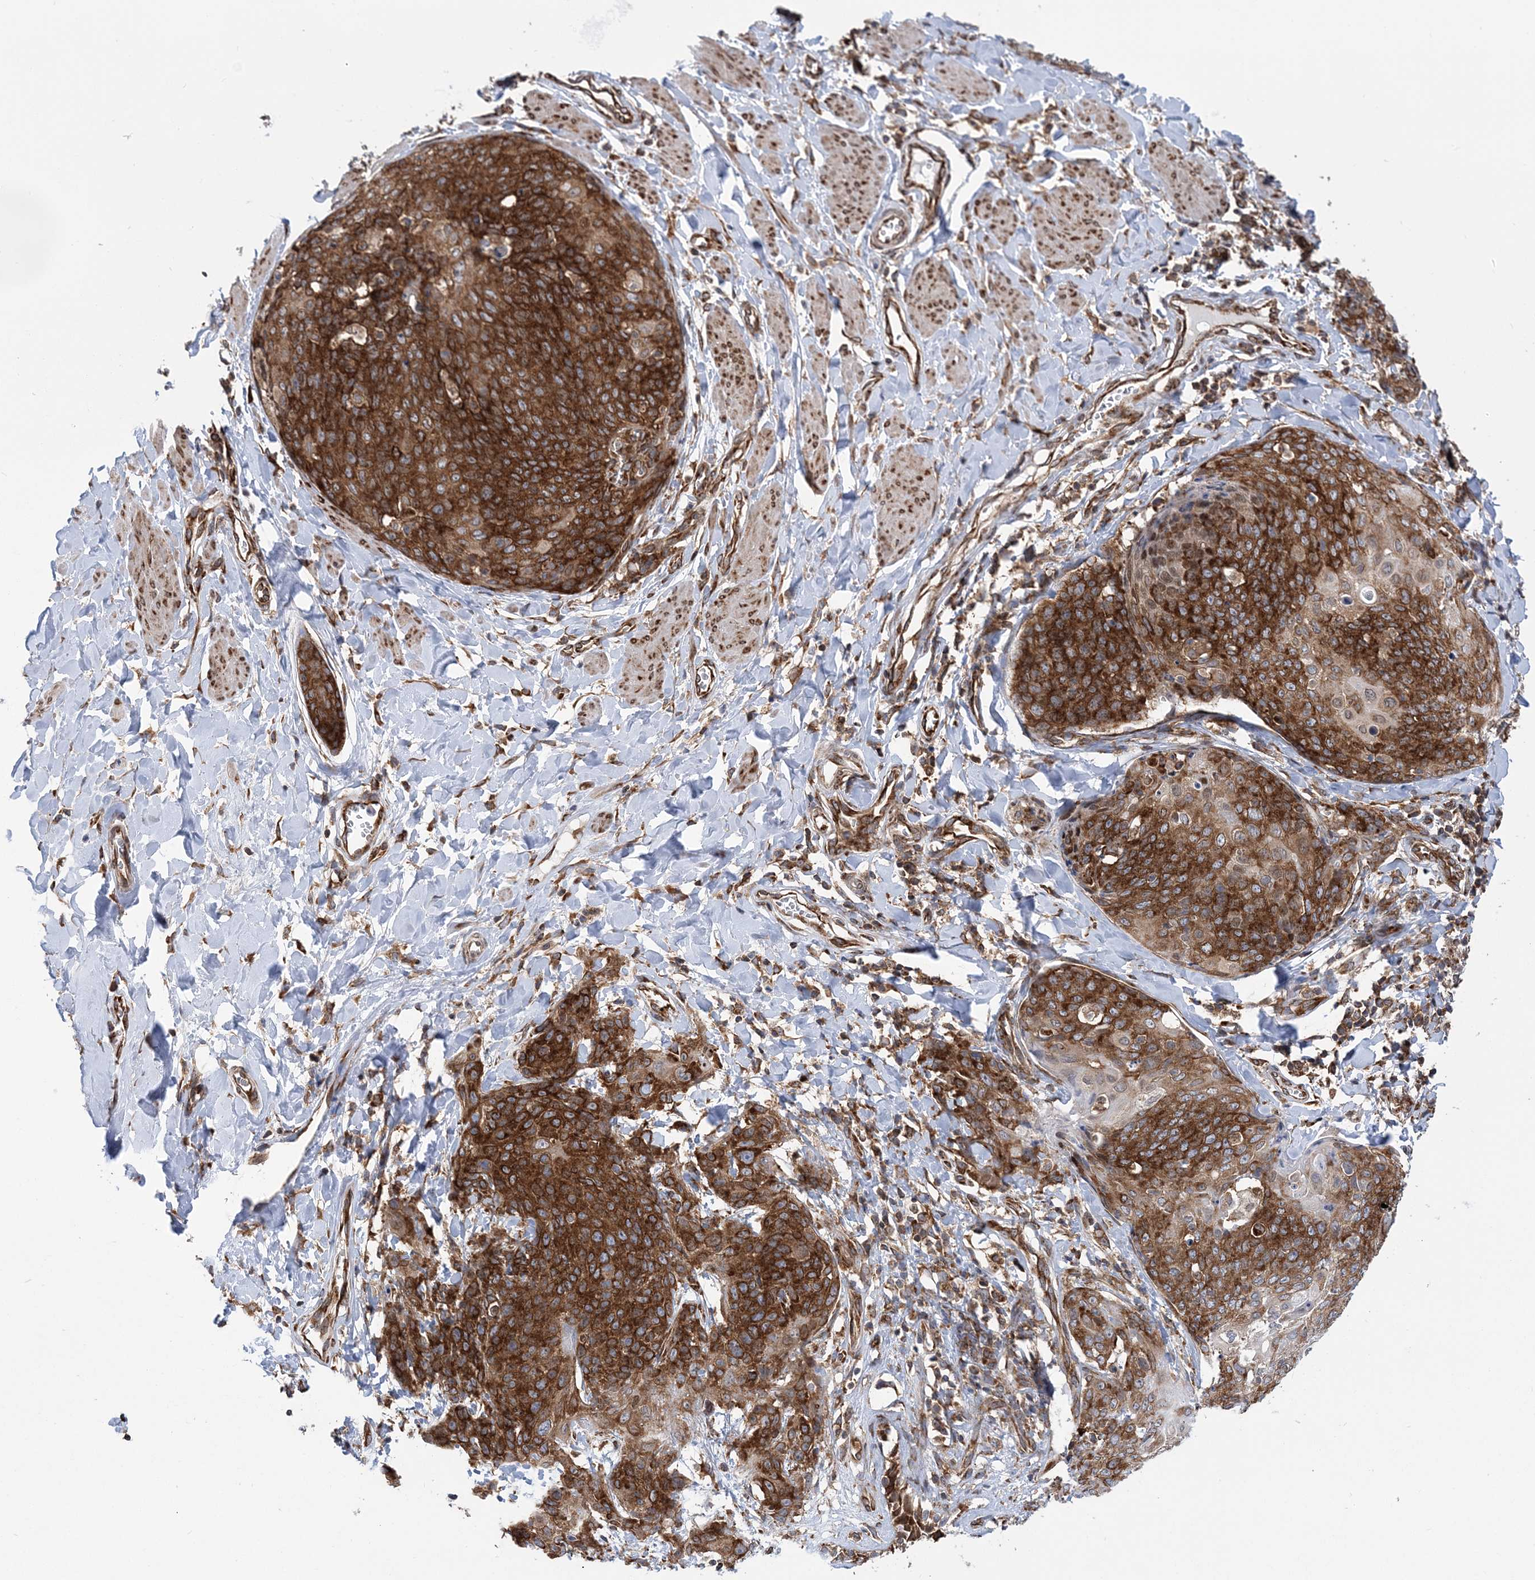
{"staining": {"intensity": "strong", "quantity": ">75%", "location": "cytoplasmic/membranous"}, "tissue": "skin cancer", "cell_type": "Tumor cells", "image_type": "cancer", "snomed": [{"axis": "morphology", "description": "Squamous cell carcinoma, NOS"}, {"axis": "topography", "description": "Skin"}, {"axis": "topography", "description": "Vulva"}], "caption": "An image of human squamous cell carcinoma (skin) stained for a protein reveals strong cytoplasmic/membranous brown staining in tumor cells.", "gene": "PHF1", "patient": {"sex": "female", "age": 85}}